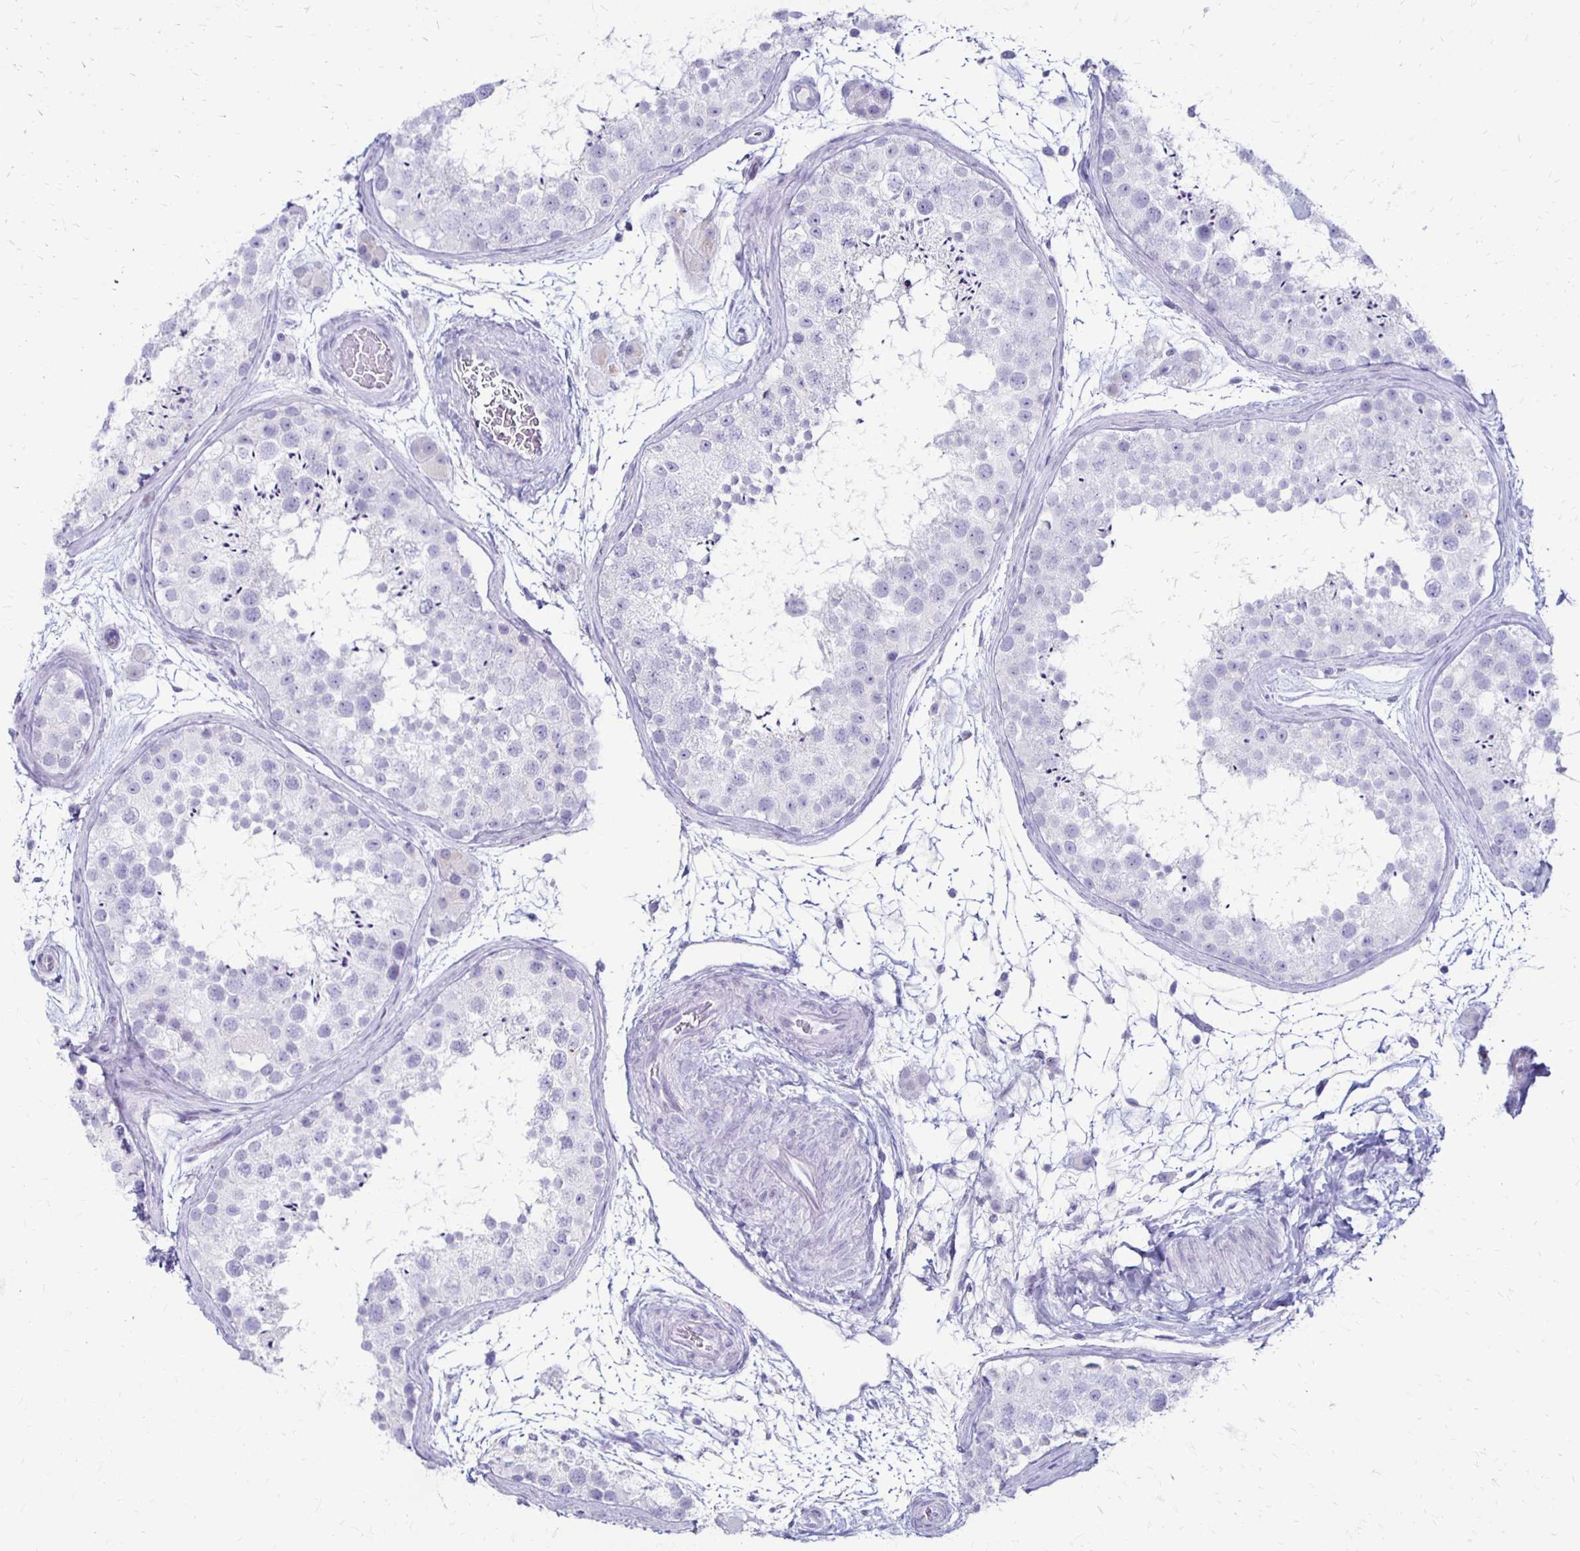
{"staining": {"intensity": "negative", "quantity": "none", "location": "none"}, "tissue": "testis", "cell_type": "Cells in seminiferous ducts", "image_type": "normal", "snomed": [{"axis": "morphology", "description": "Normal tissue, NOS"}, {"axis": "topography", "description": "Testis"}], "caption": "This is an immunohistochemistry image of benign human testis. There is no positivity in cells in seminiferous ducts.", "gene": "RYR1", "patient": {"sex": "male", "age": 41}}